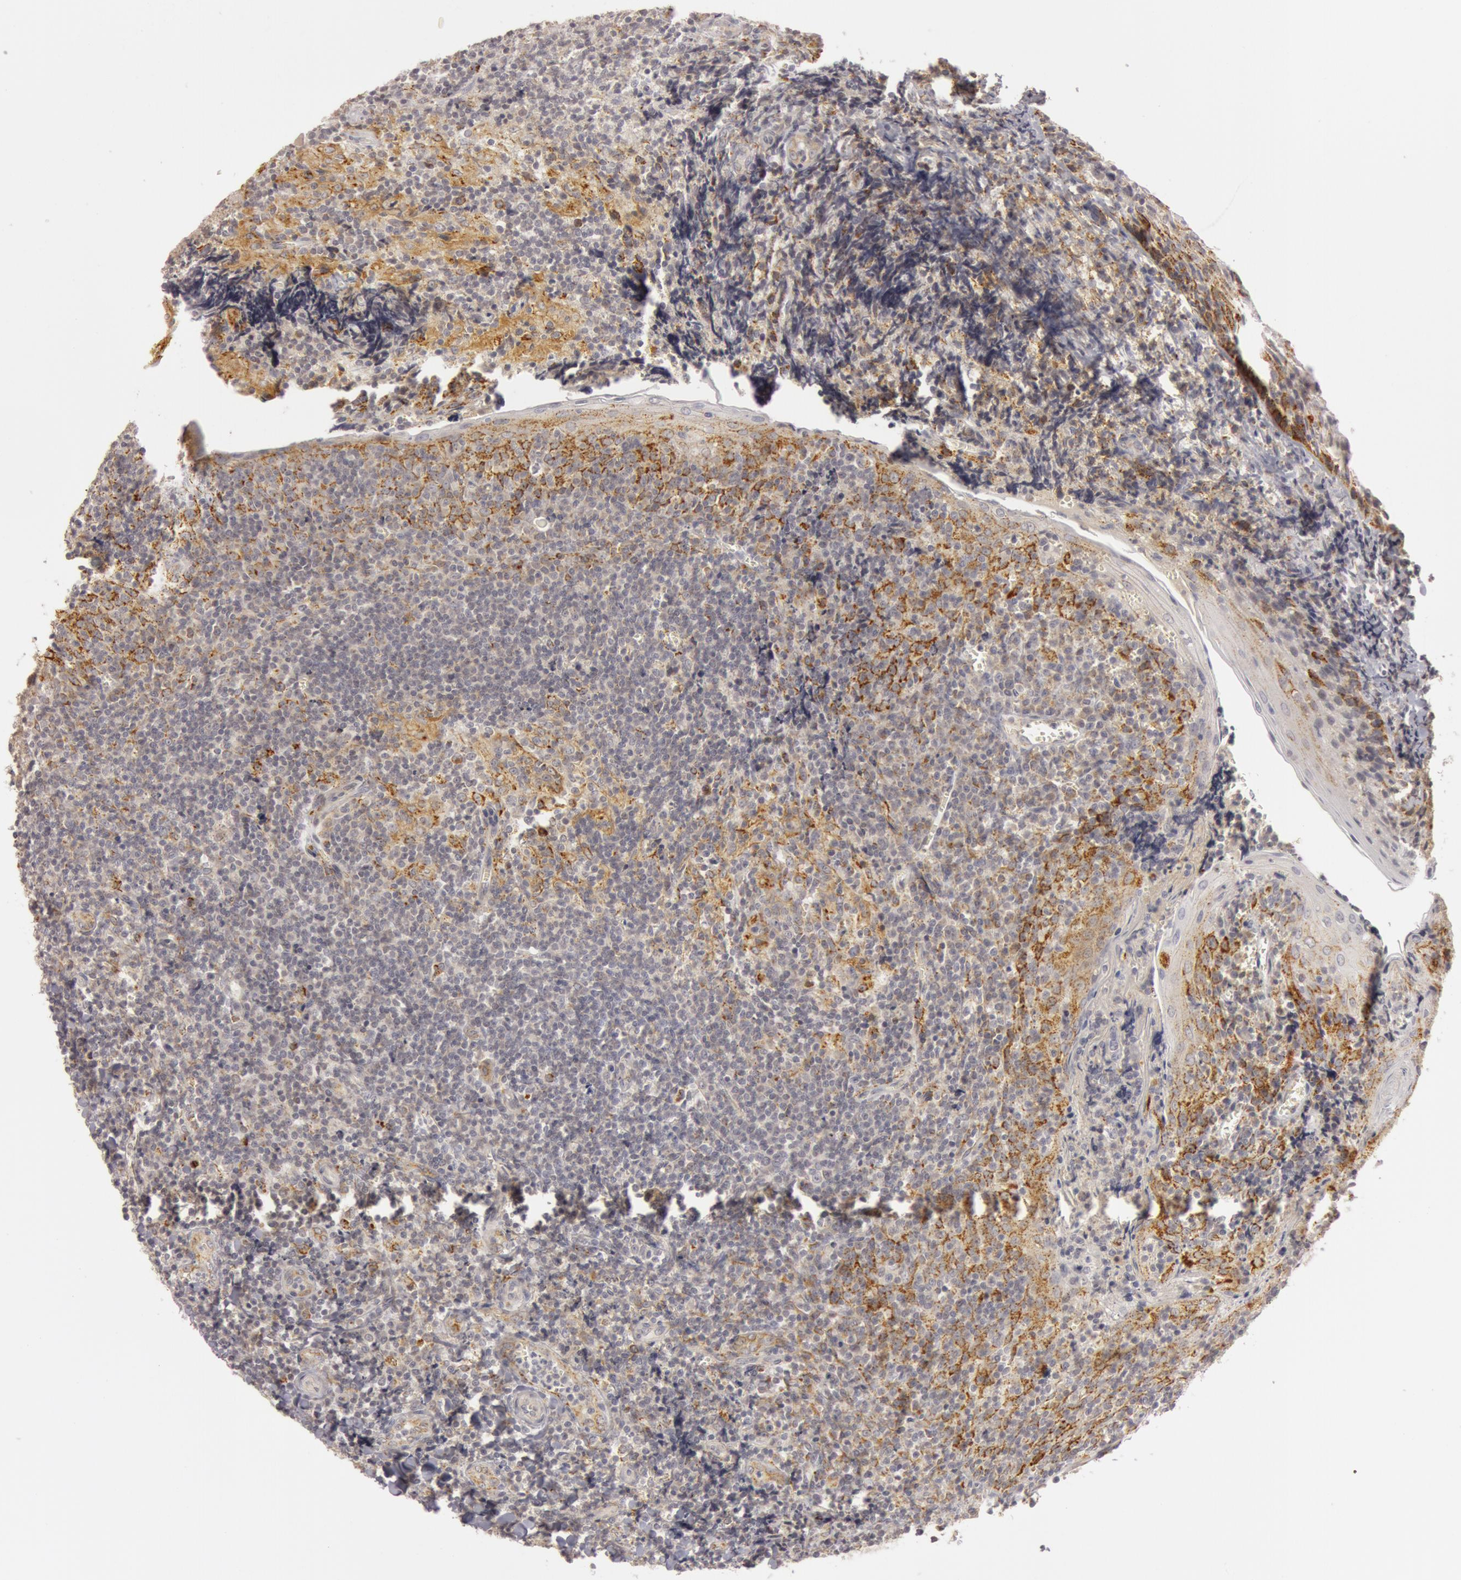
{"staining": {"intensity": "negative", "quantity": "none", "location": "none"}, "tissue": "tonsil", "cell_type": "Germinal center cells", "image_type": "normal", "snomed": [{"axis": "morphology", "description": "Normal tissue, NOS"}, {"axis": "topography", "description": "Tonsil"}], "caption": "Germinal center cells show no significant protein staining in benign tonsil. (Brightfield microscopy of DAB (3,3'-diaminobenzidine) immunohistochemistry (IHC) at high magnification).", "gene": "C7", "patient": {"sex": "male", "age": 20}}